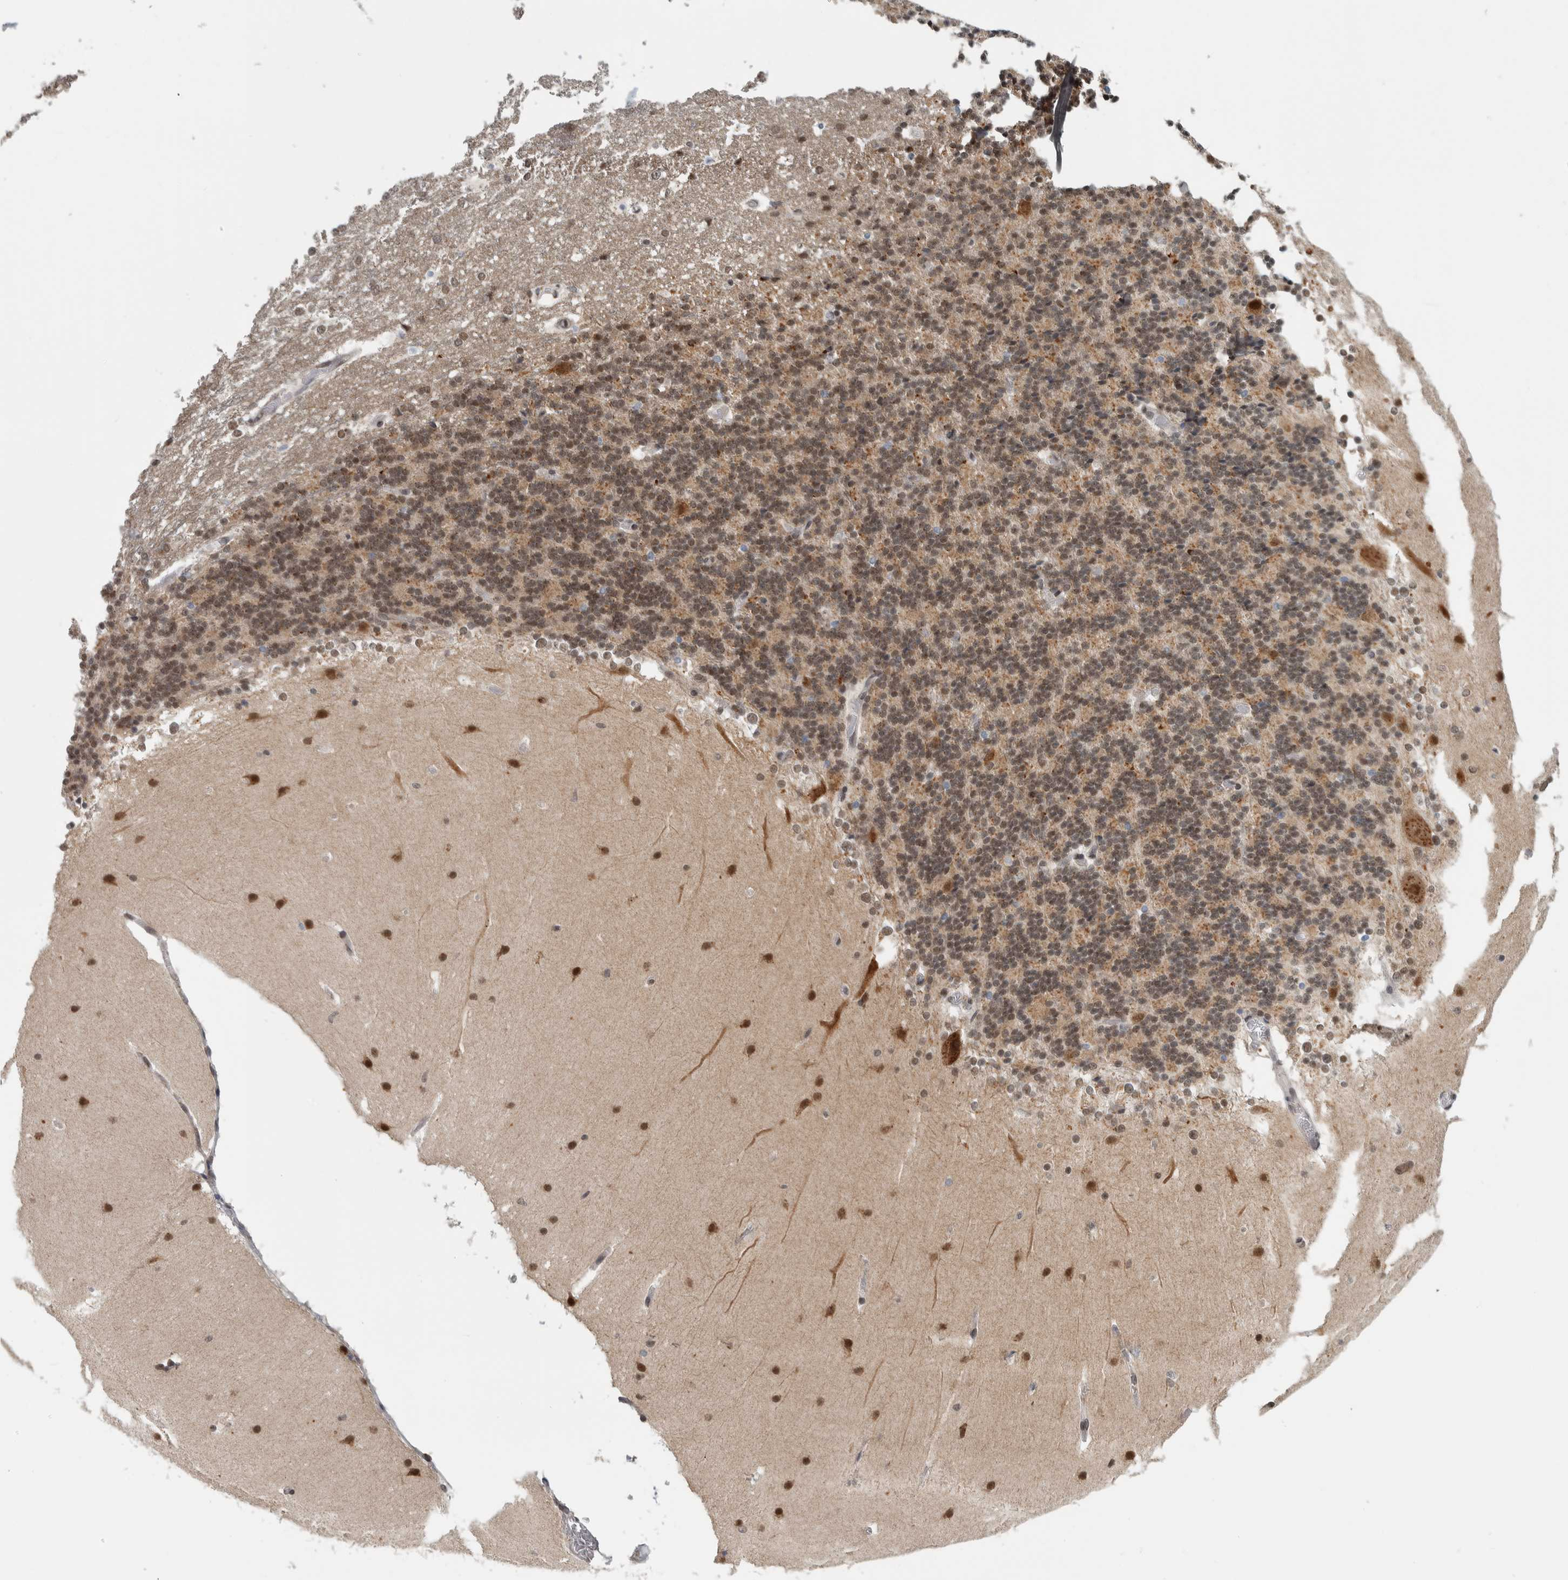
{"staining": {"intensity": "moderate", "quantity": "25%-75%", "location": "cytoplasmic/membranous,nuclear"}, "tissue": "cerebellum", "cell_type": "Cells in granular layer", "image_type": "normal", "snomed": [{"axis": "morphology", "description": "Normal tissue, NOS"}, {"axis": "topography", "description": "Cerebellum"}], "caption": "Human cerebellum stained with a brown dye shows moderate cytoplasmic/membranous,nuclear positive expression in approximately 25%-75% of cells in granular layer.", "gene": "ZMYND8", "patient": {"sex": "female", "age": 19}}